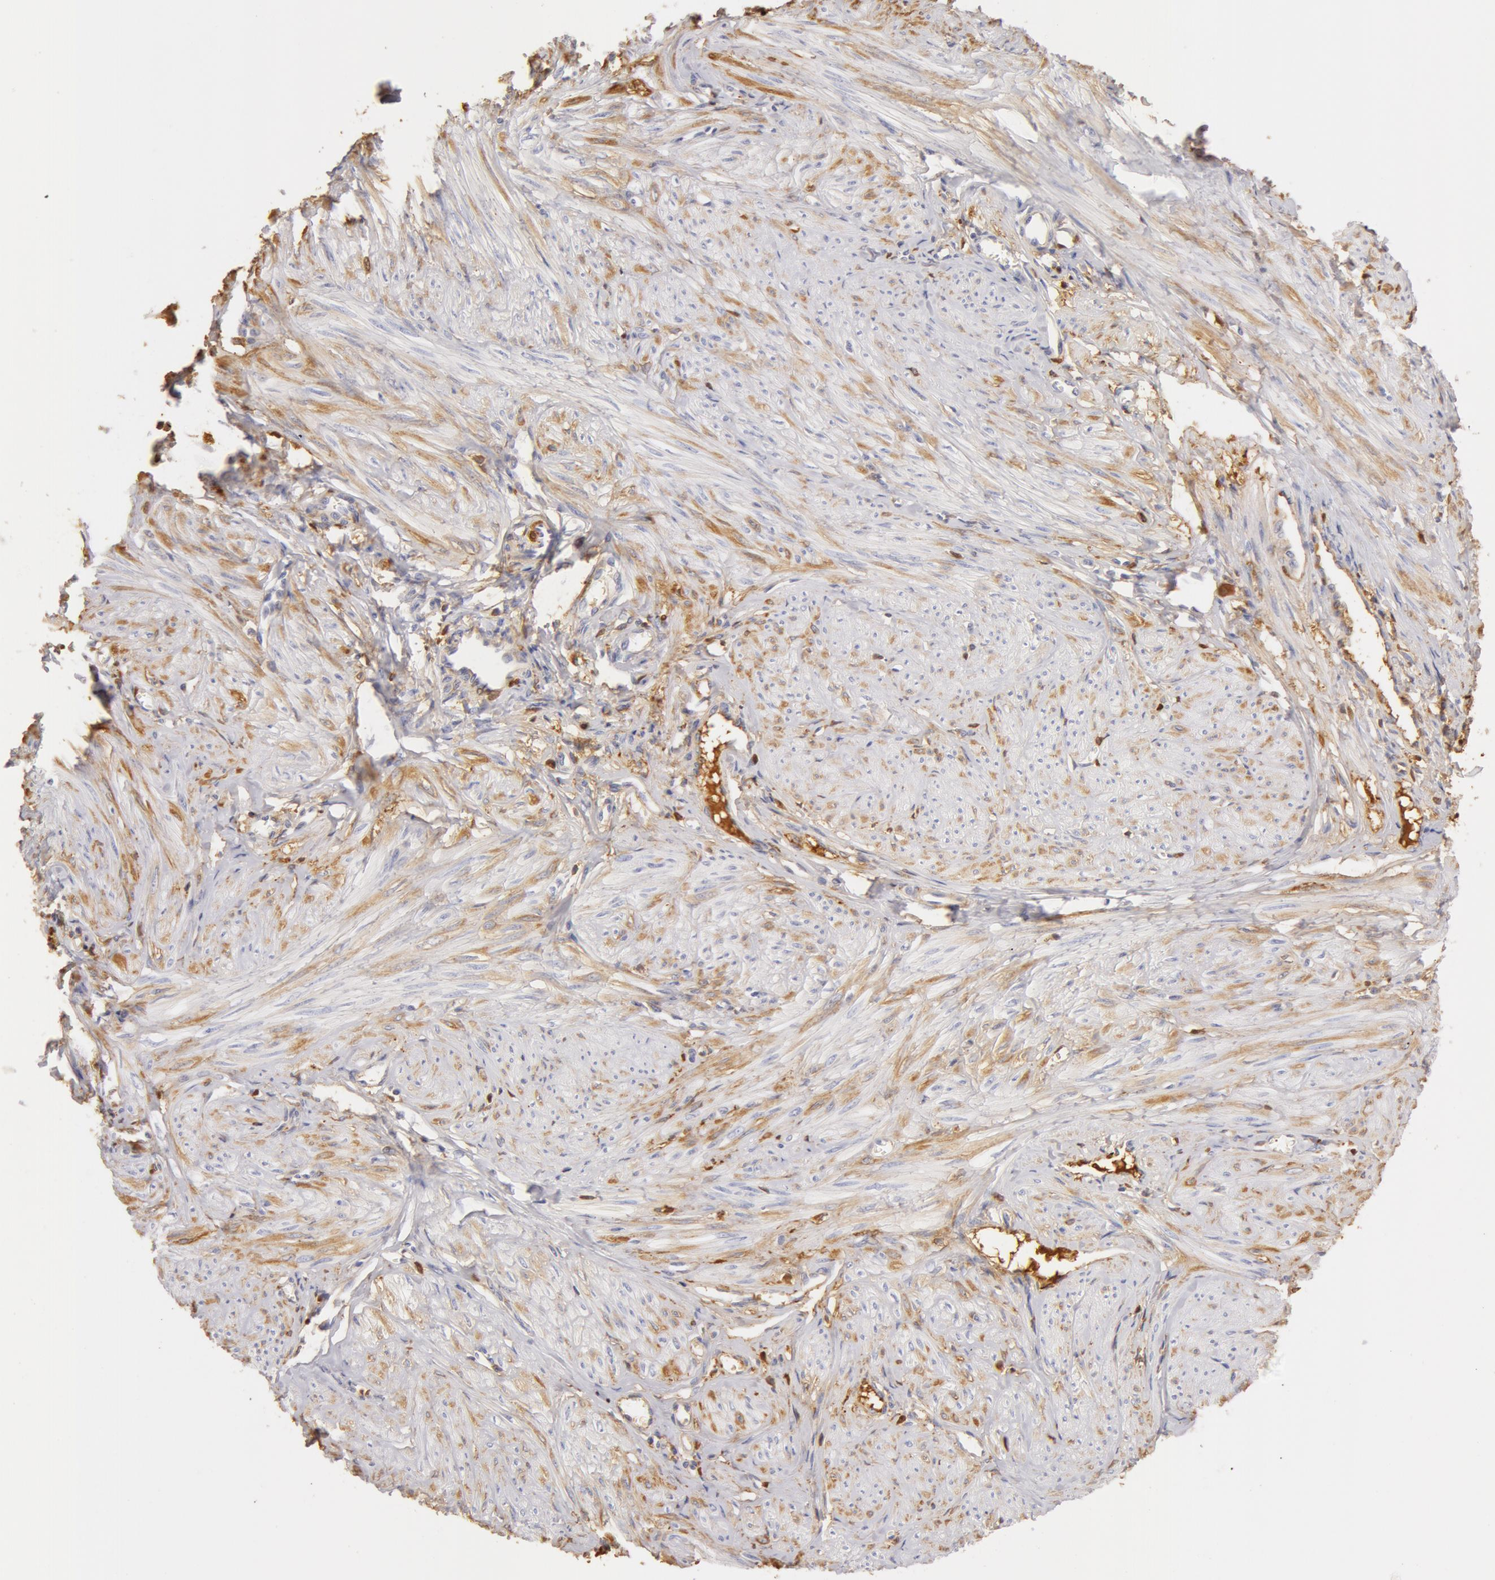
{"staining": {"intensity": "weak", "quantity": "25%-75%", "location": "cytoplasmic/membranous"}, "tissue": "smooth muscle", "cell_type": "Smooth muscle cells", "image_type": "normal", "snomed": [{"axis": "morphology", "description": "Normal tissue, NOS"}, {"axis": "topography", "description": "Uterus"}], "caption": "Smooth muscle cells display low levels of weak cytoplasmic/membranous positivity in about 25%-75% of cells in normal human smooth muscle. The staining was performed using DAB (3,3'-diaminobenzidine), with brown indicating positive protein expression. Nuclei are stained blue with hematoxylin.", "gene": "TF", "patient": {"sex": "female", "age": 45}}